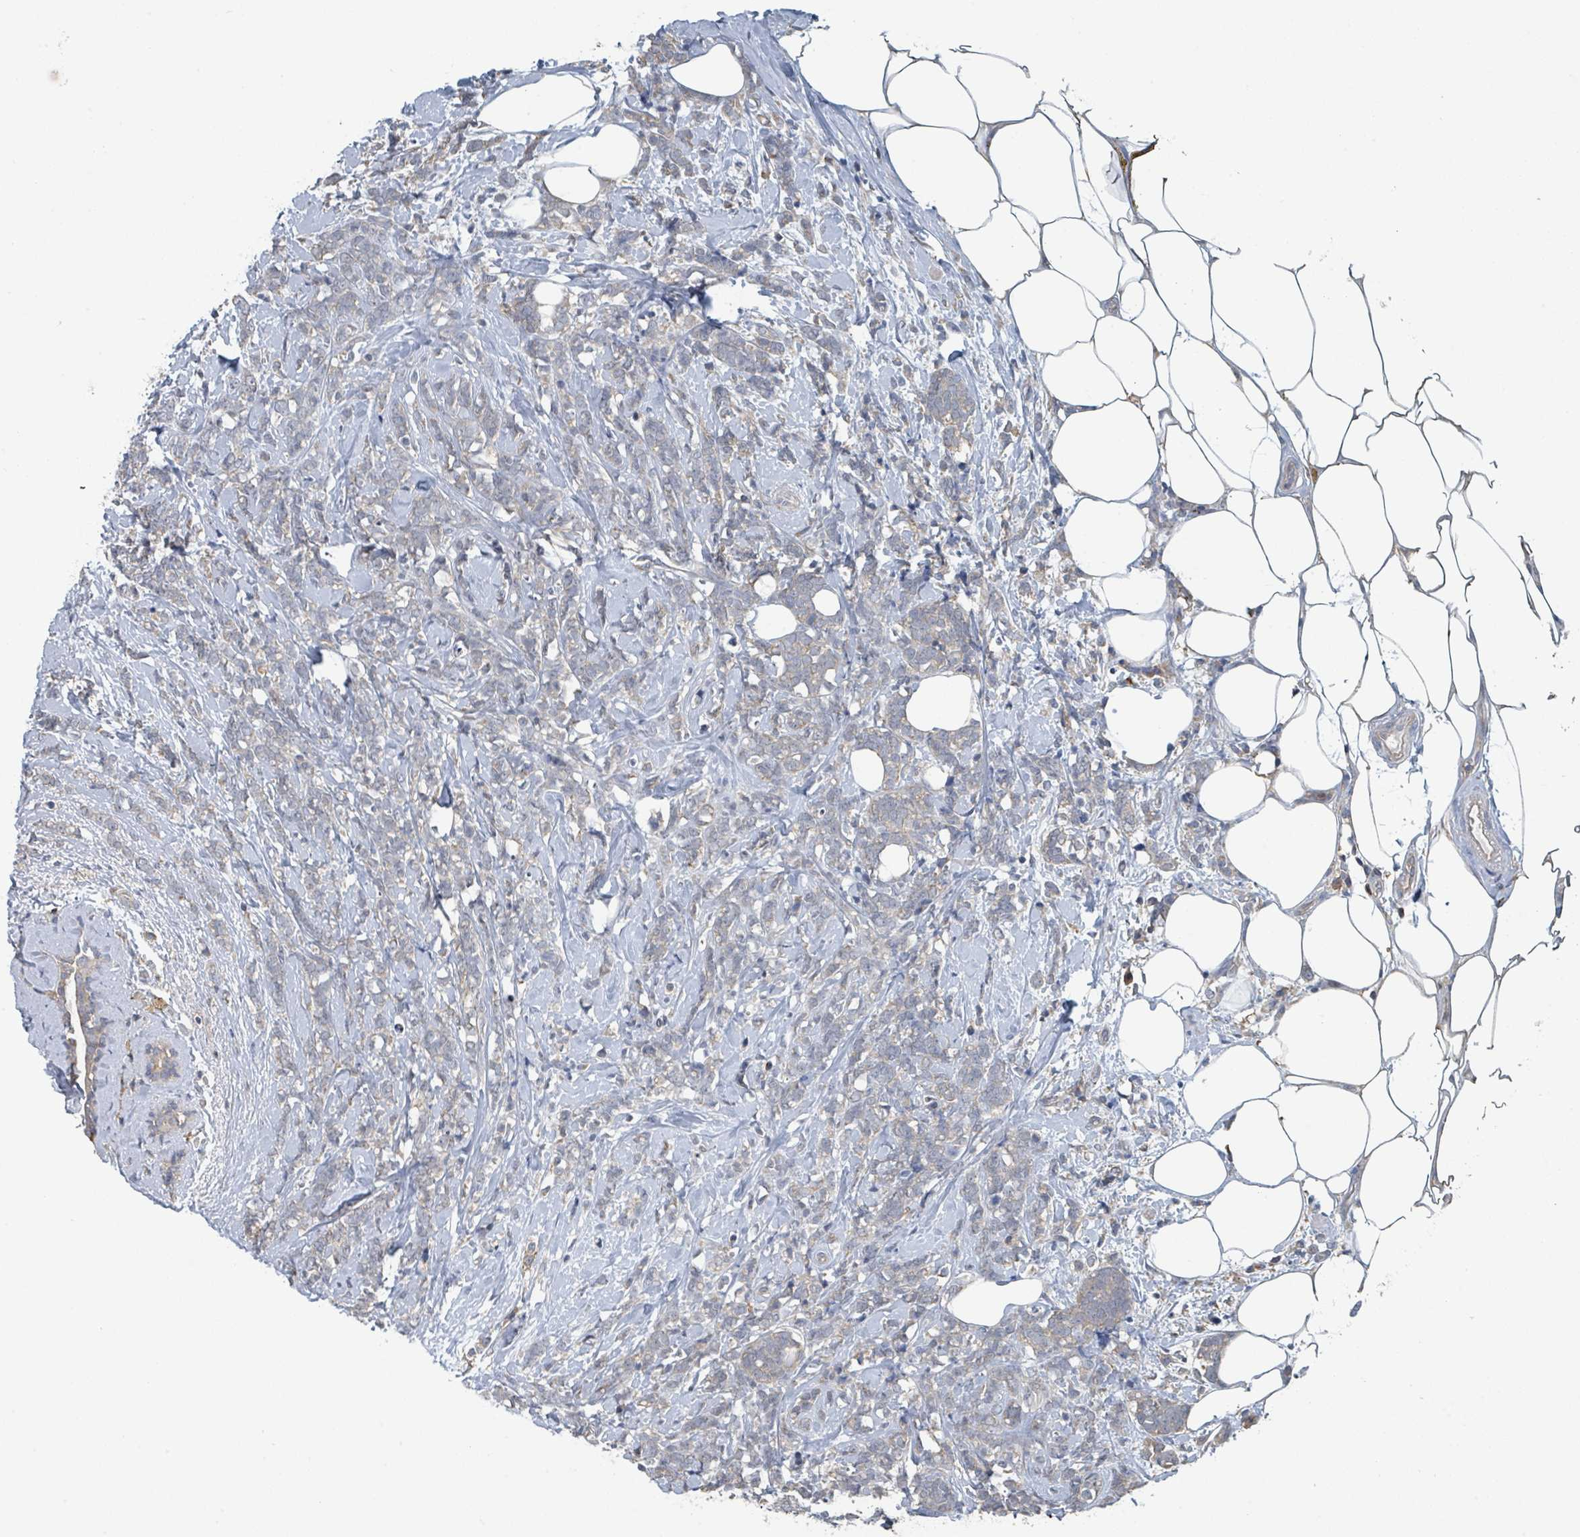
{"staining": {"intensity": "negative", "quantity": "none", "location": "none"}, "tissue": "breast cancer", "cell_type": "Tumor cells", "image_type": "cancer", "snomed": [{"axis": "morphology", "description": "Lobular carcinoma"}, {"axis": "topography", "description": "Breast"}], "caption": "DAB immunohistochemical staining of human breast cancer shows no significant positivity in tumor cells.", "gene": "LRRC42", "patient": {"sex": "female", "age": 58}}